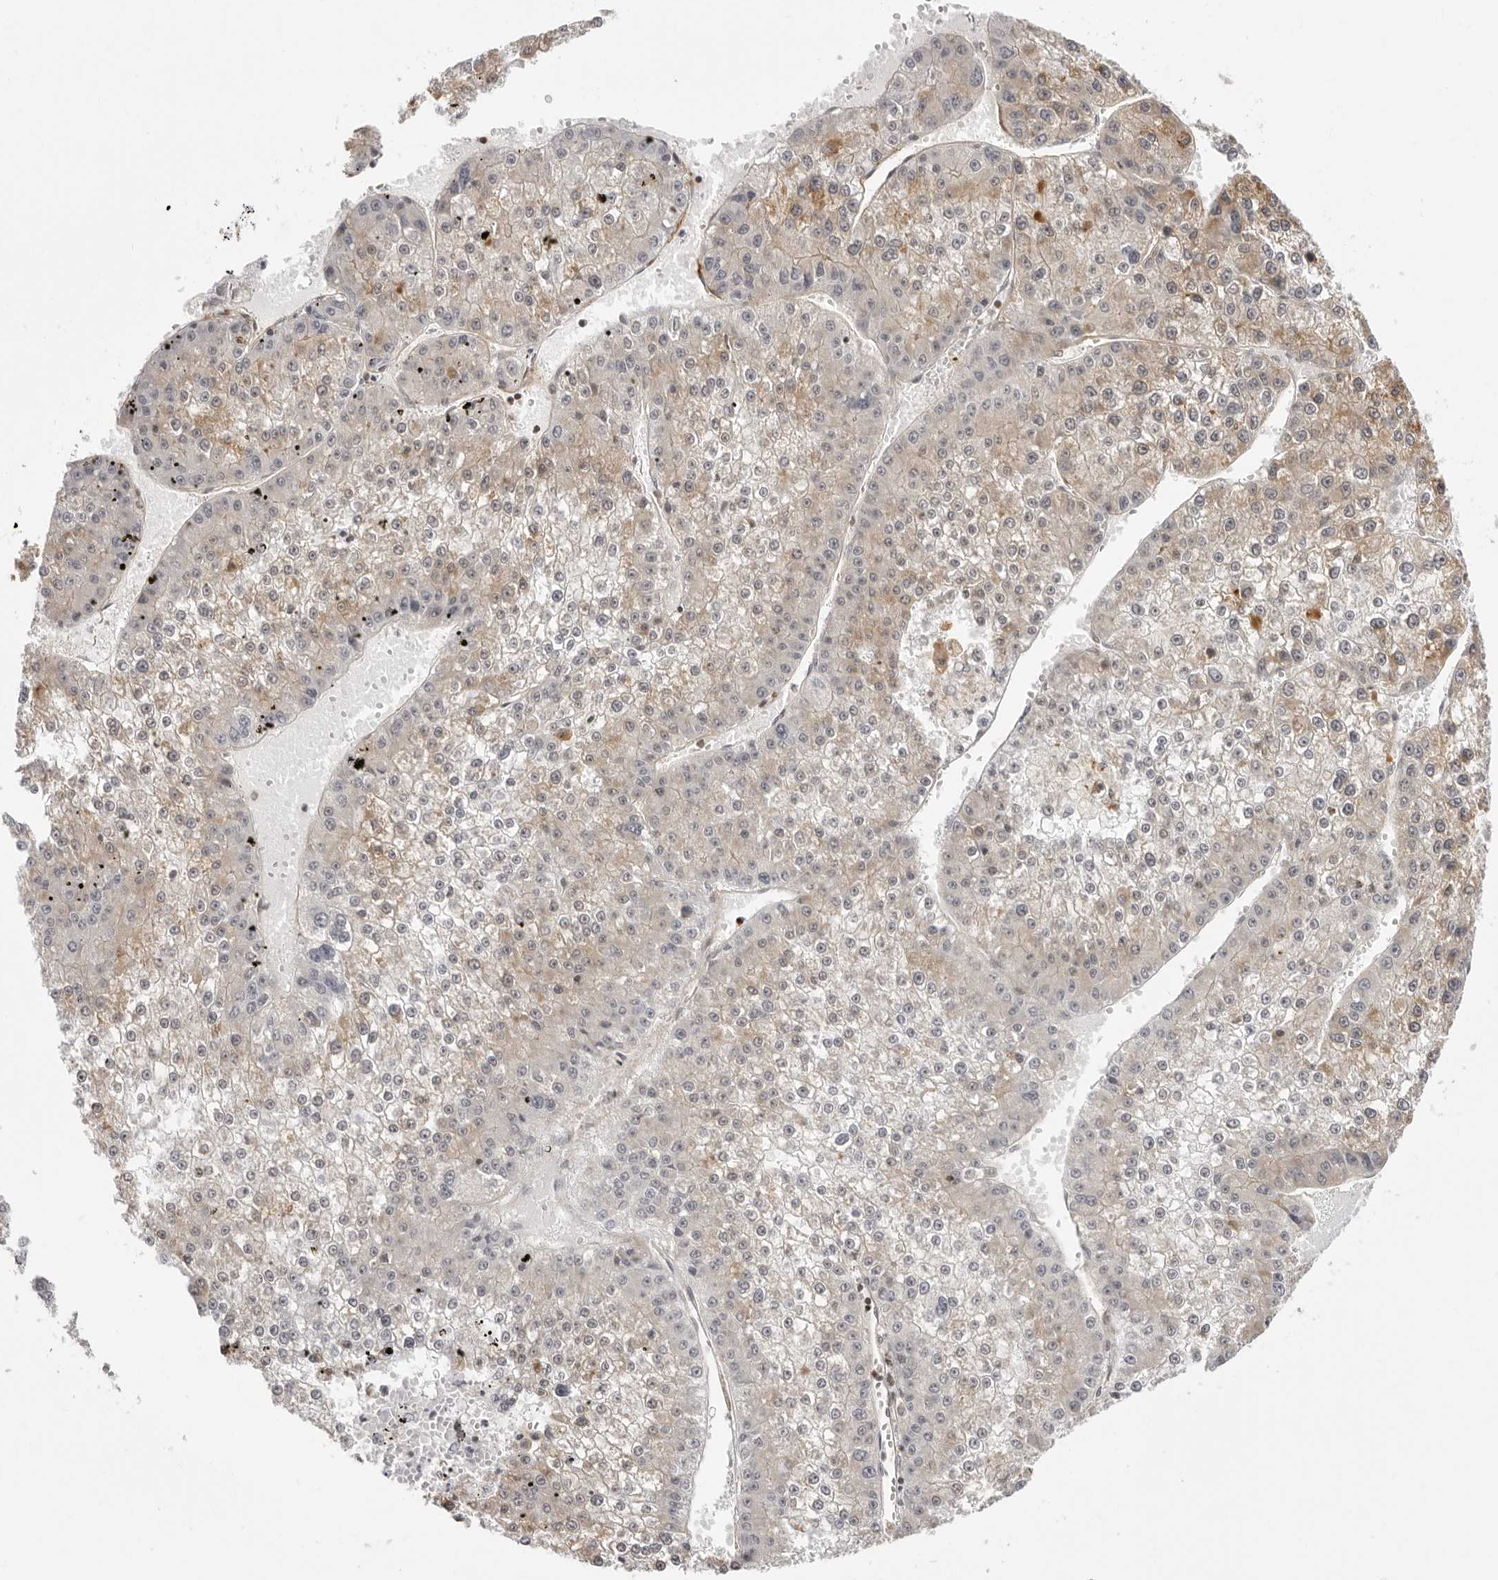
{"staining": {"intensity": "weak", "quantity": "<25%", "location": "cytoplasmic/membranous"}, "tissue": "liver cancer", "cell_type": "Tumor cells", "image_type": "cancer", "snomed": [{"axis": "morphology", "description": "Carcinoma, Hepatocellular, NOS"}, {"axis": "topography", "description": "Liver"}], "caption": "A histopathology image of liver cancer (hepatocellular carcinoma) stained for a protein reveals no brown staining in tumor cells.", "gene": "UNK", "patient": {"sex": "female", "age": 73}}